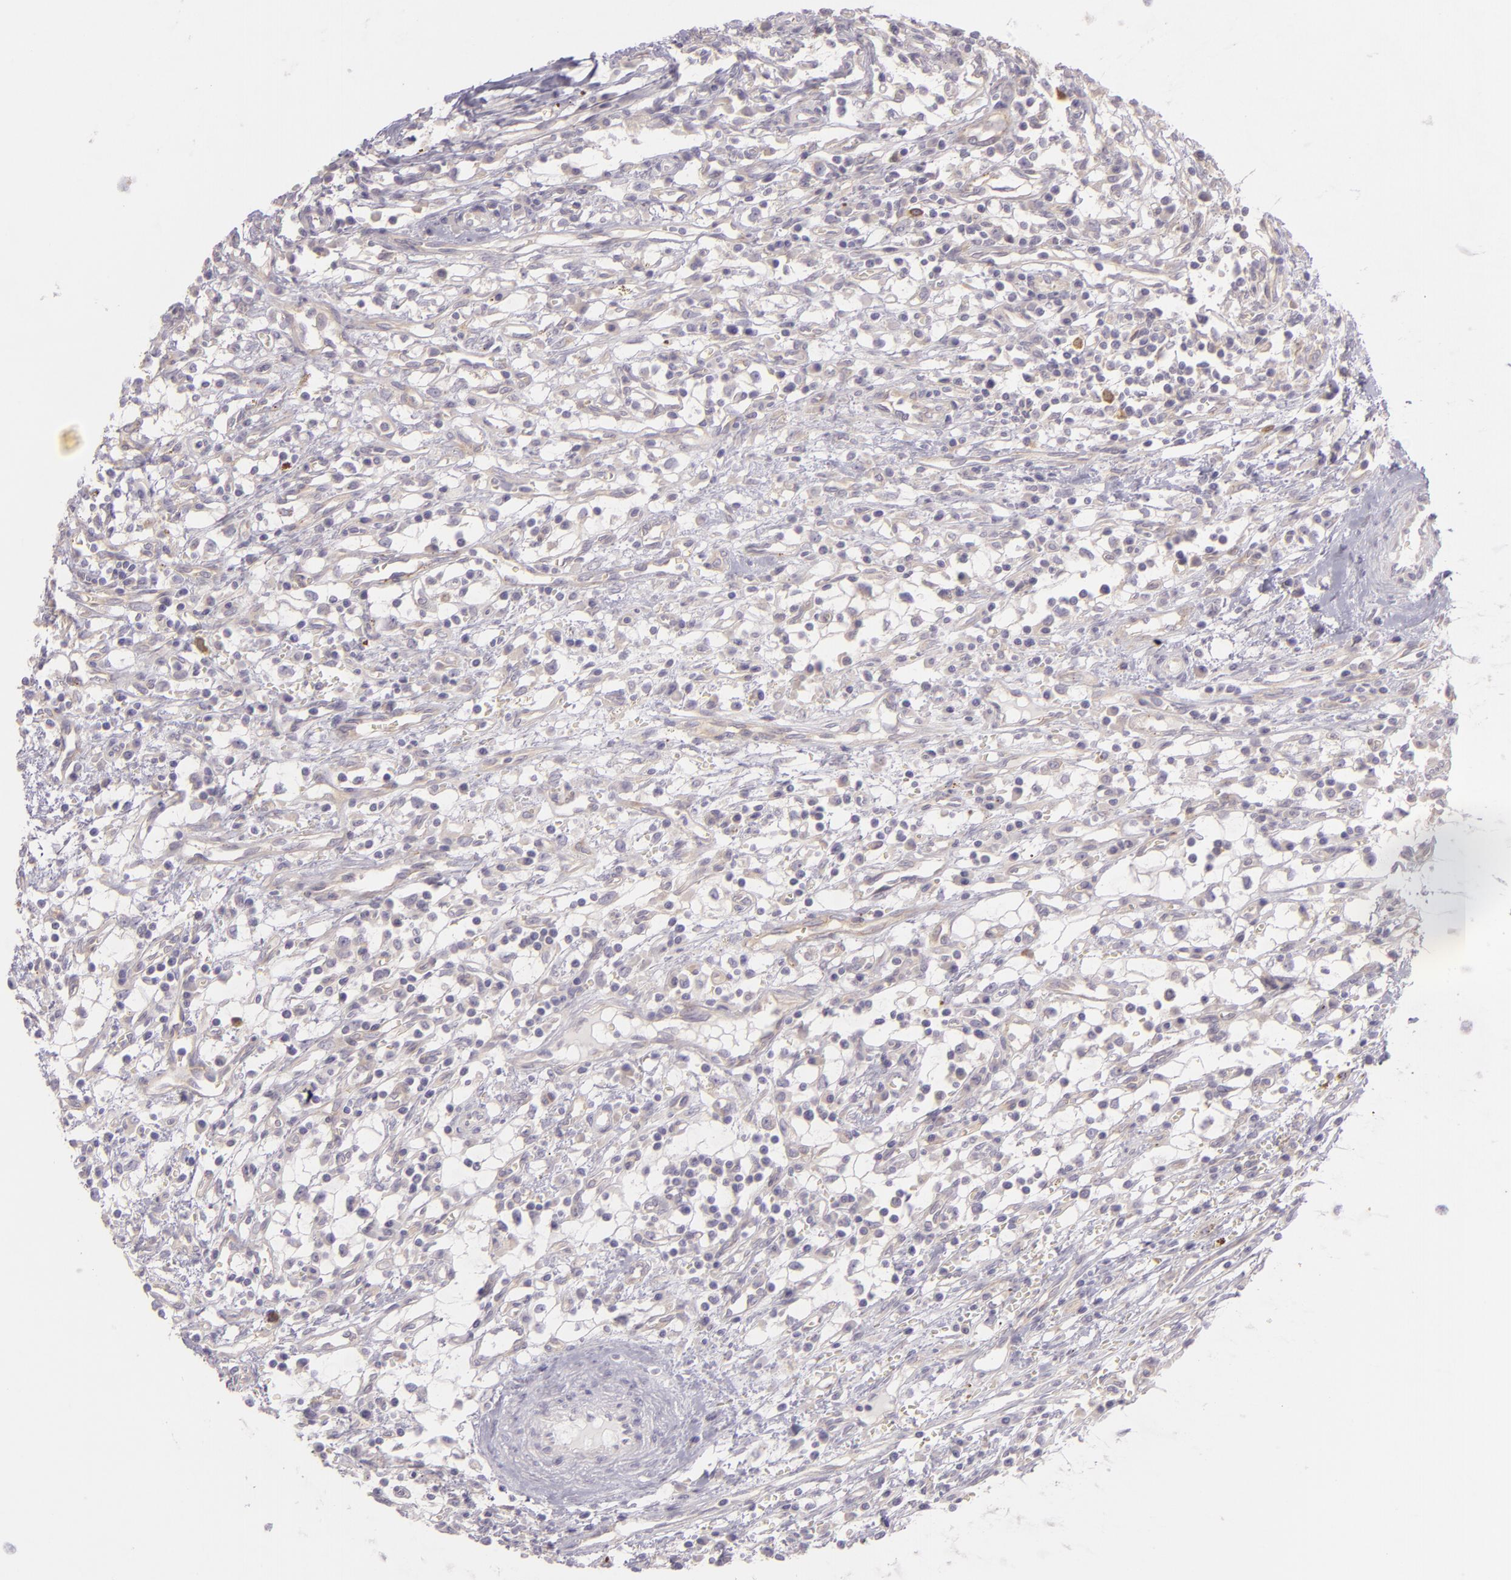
{"staining": {"intensity": "negative", "quantity": "none", "location": "none"}, "tissue": "renal cancer", "cell_type": "Tumor cells", "image_type": "cancer", "snomed": [{"axis": "morphology", "description": "Adenocarcinoma, NOS"}, {"axis": "topography", "description": "Kidney"}], "caption": "There is no significant staining in tumor cells of renal adenocarcinoma. Nuclei are stained in blue.", "gene": "ZC3H7B", "patient": {"sex": "male", "age": 82}}